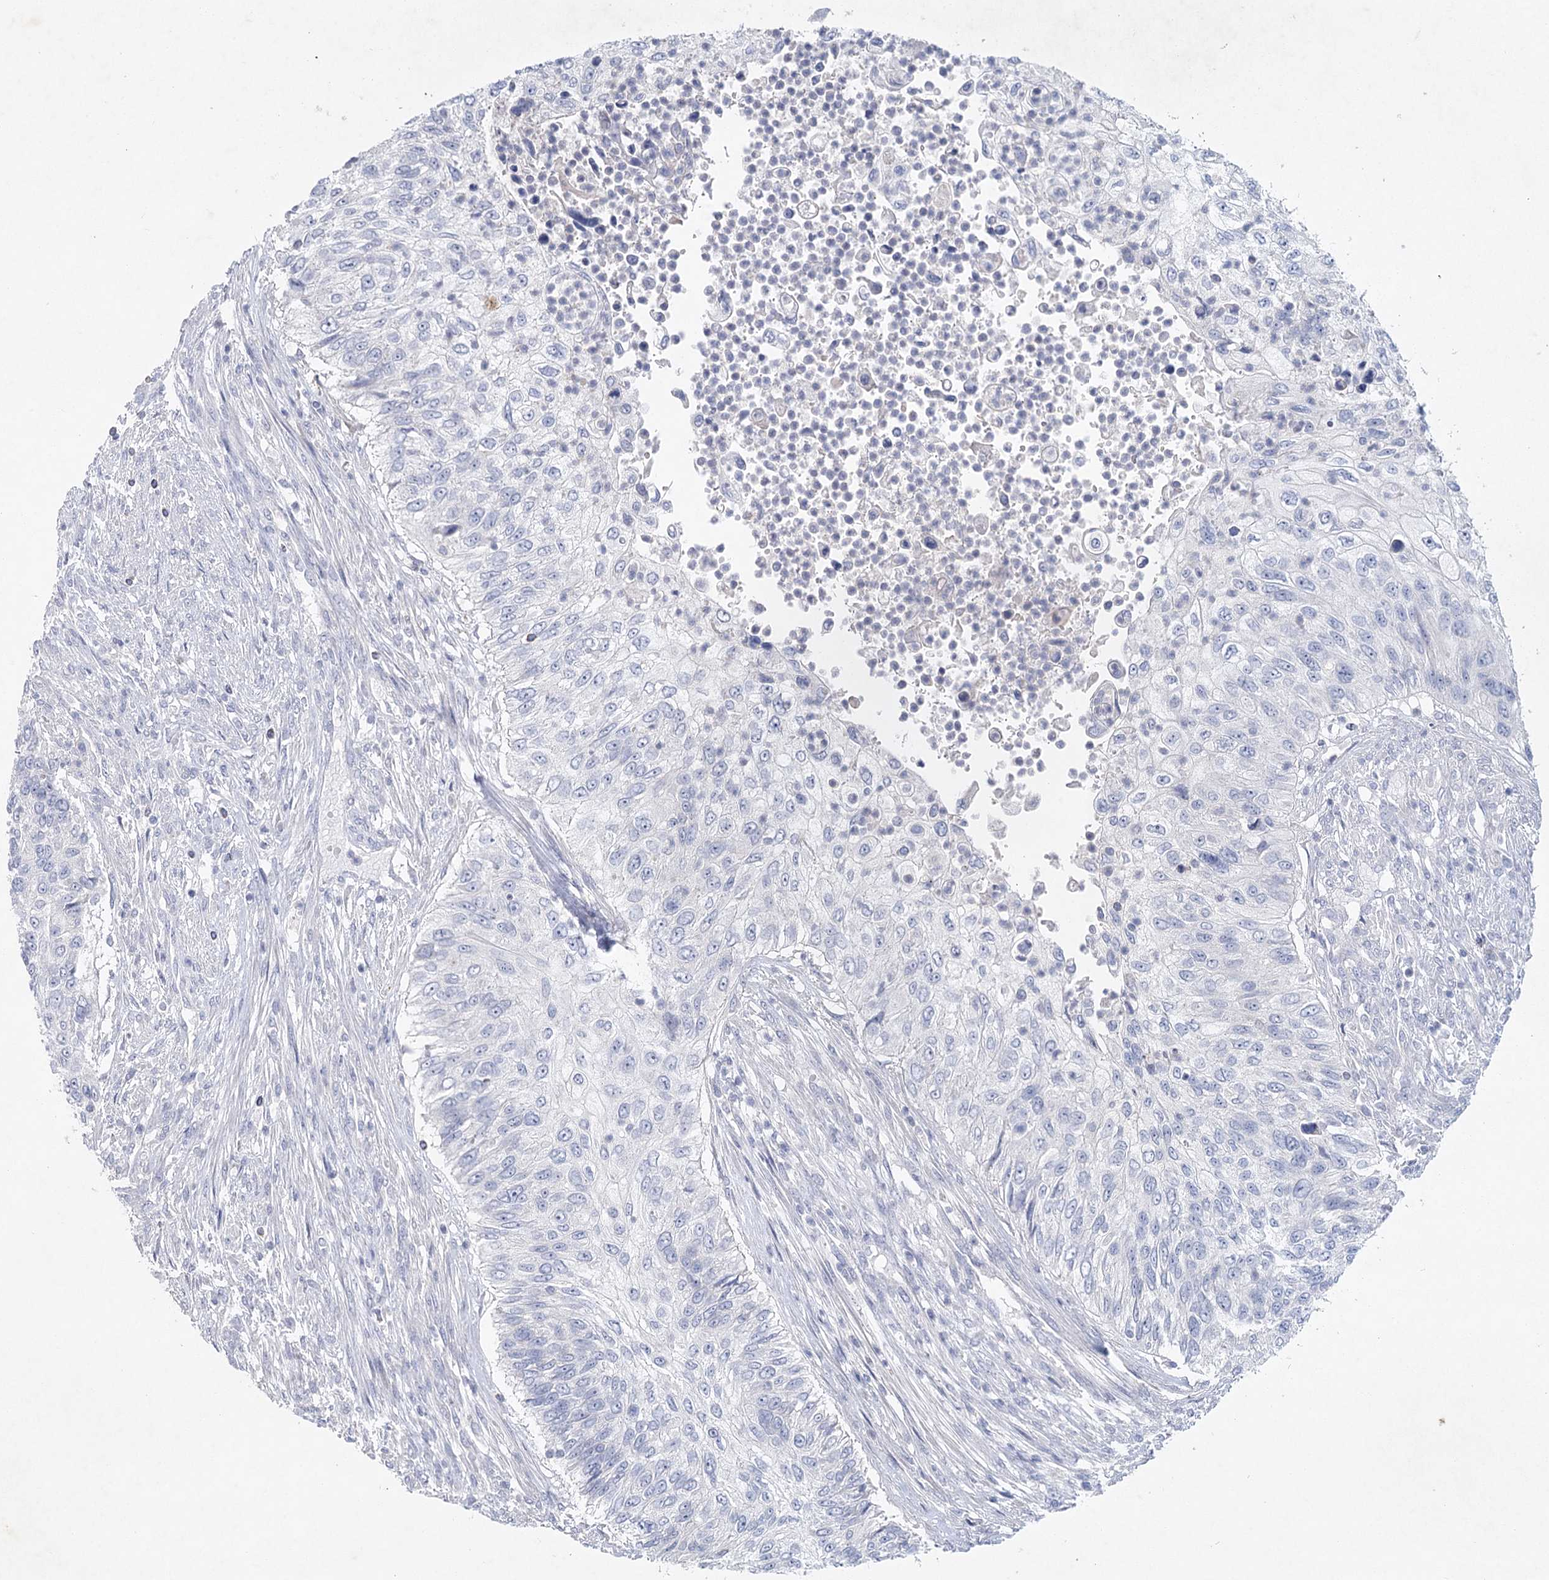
{"staining": {"intensity": "negative", "quantity": "none", "location": "none"}, "tissue": "urothelial cancer", "cell_type": "Tumor cells", "image_type": "cancer", "snomed": [{"axis": "morphology", "description": "Urothelial carcinoma, High grade"}, {"axis": "topography", "description": "Urinary bladder"}], "caption": "DAB immunohistochemical staining of urothelial cancer displays no significant staining in tumor cells.", "gene": "MAP3K13", "patient": {"sex": "female", "age": 60}}